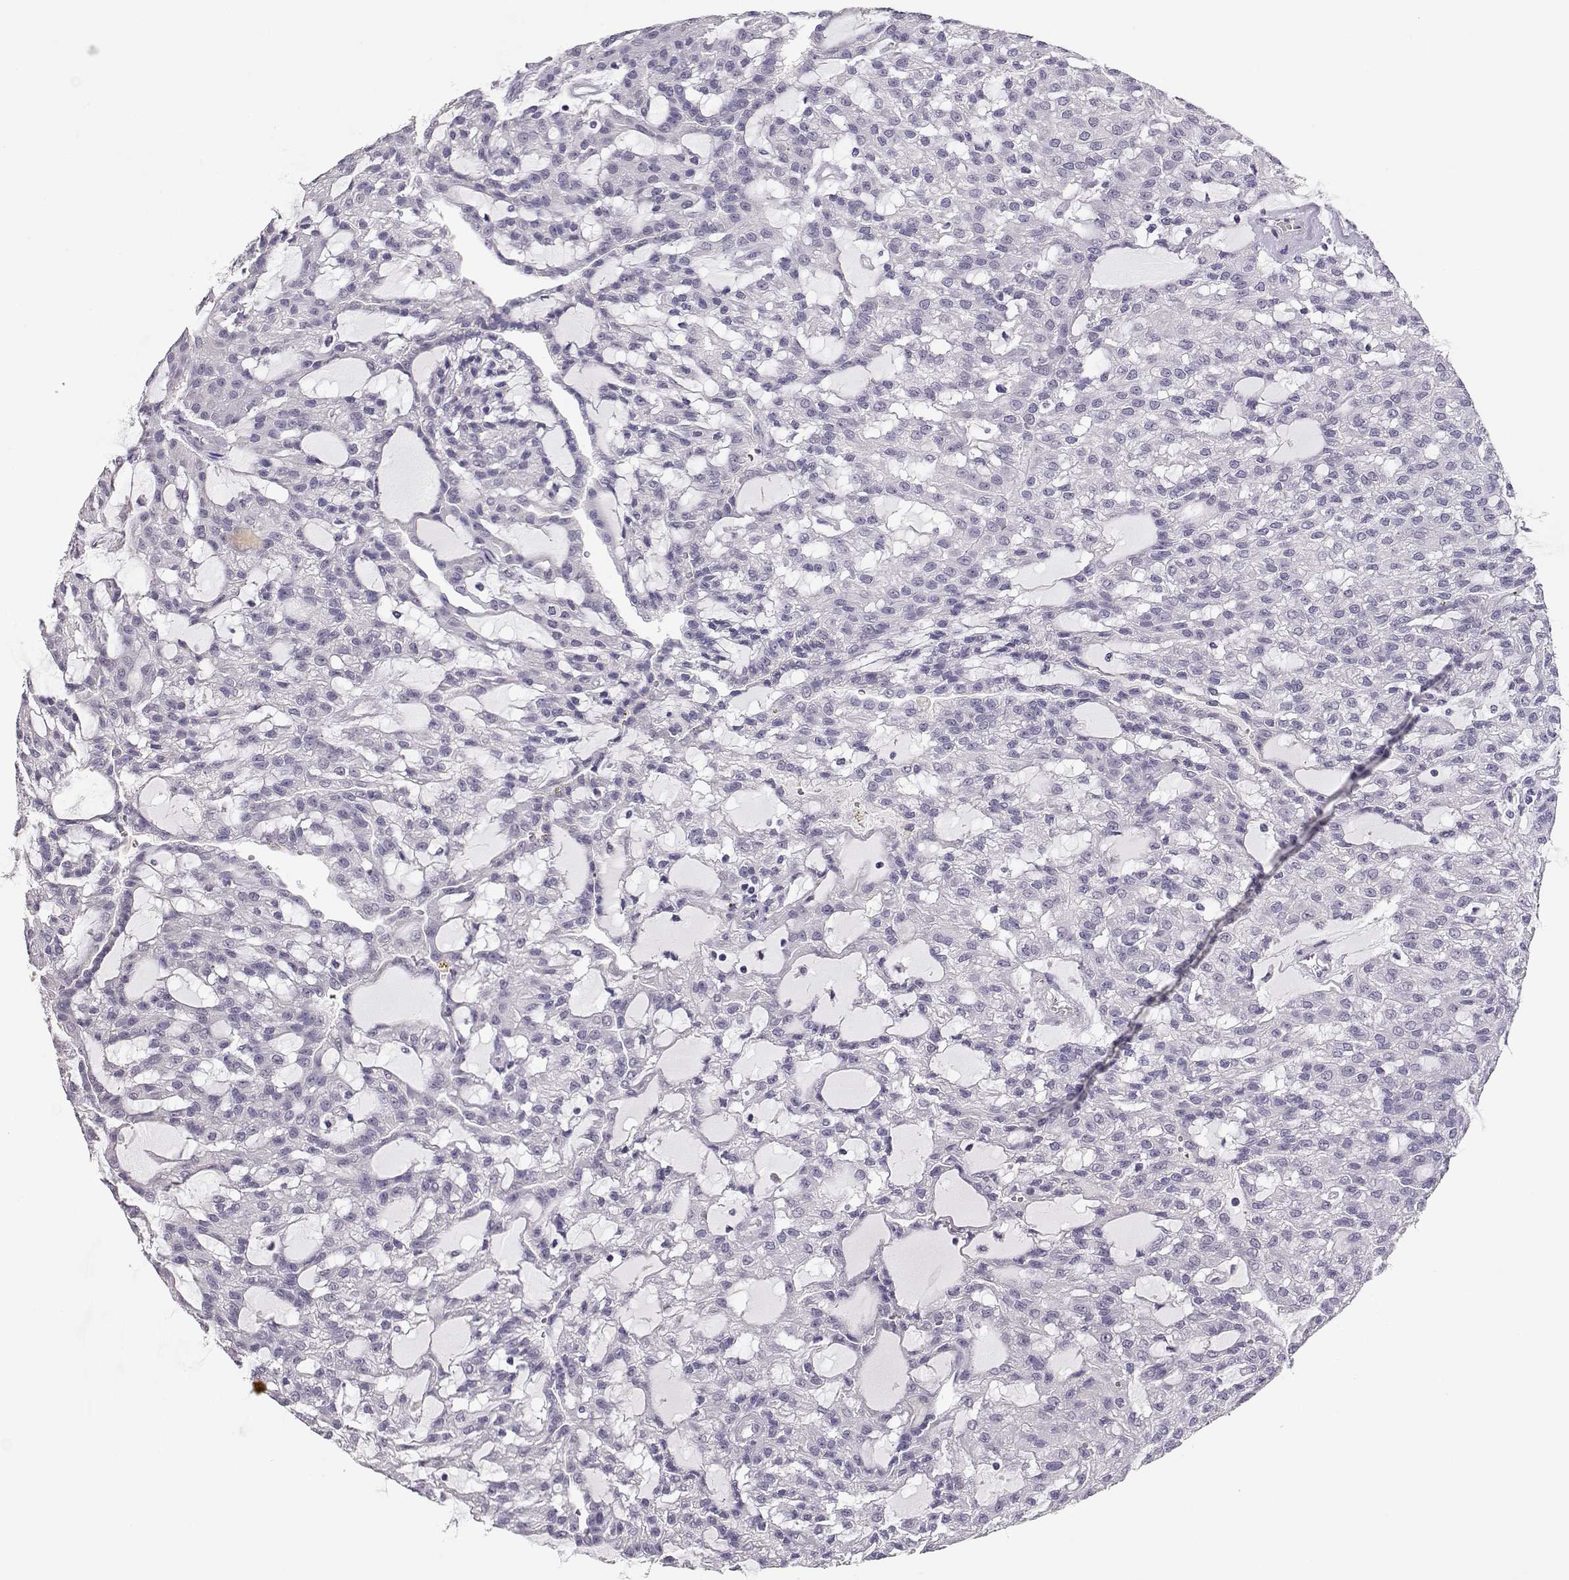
{"staining": {"intensity": "negative", "quantity": "none", "location": "none"}, "tissue": "renal cancer", "cell_type": "Tumor cells", "image_type": "cancer", "snomed": [{"axis": "morphology", "description": "Adenocarcinoma, NOS"}, {"axis": "topography", "description": "Kidney"}], "caption": "Tumor cells are negative for protein expression in human renal adenocarcinoma.", "gene": "MAGEC1", "patient": {"sex": "male", "age": 63}}